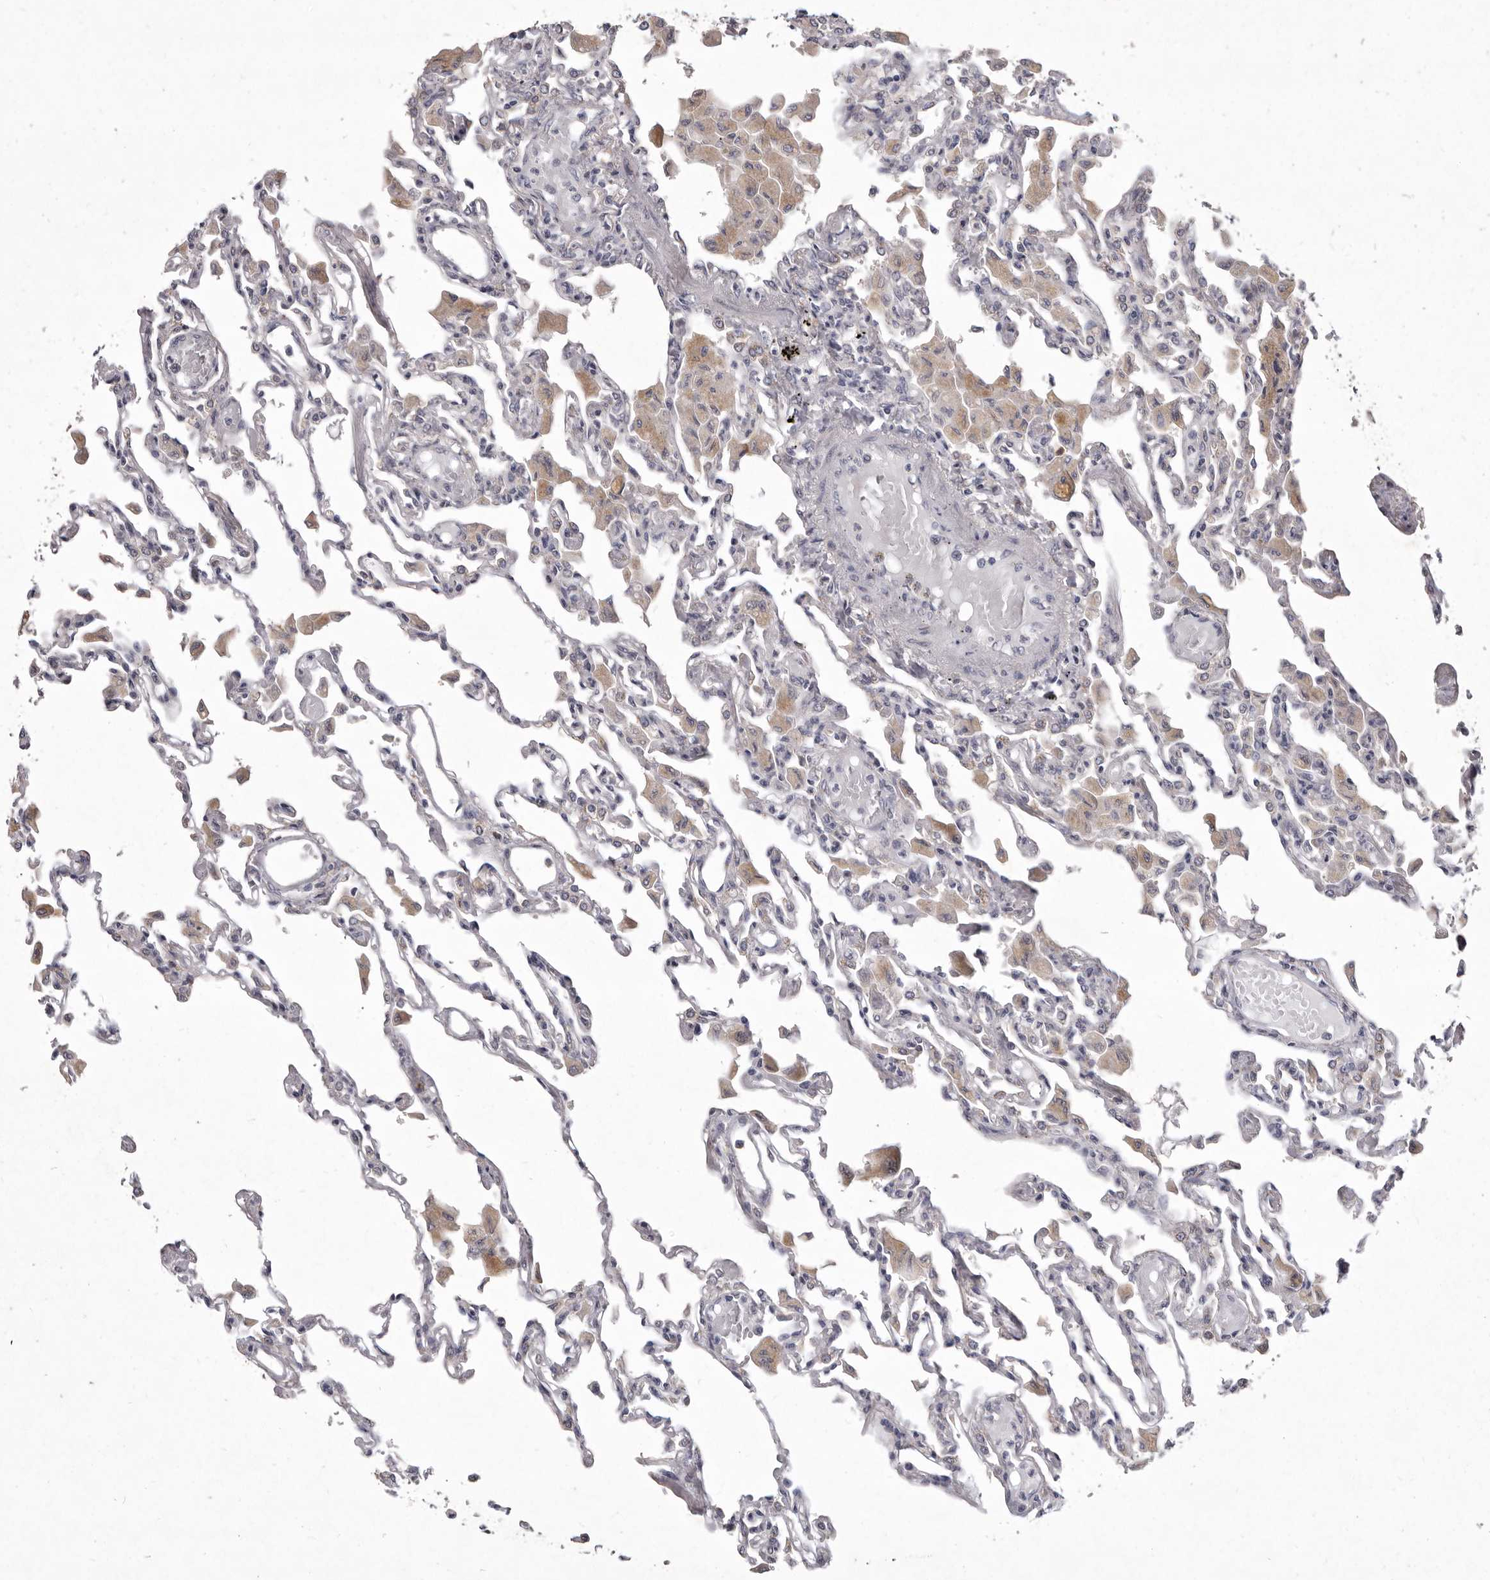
{"staining": {"intensity": "negative", "quantity": "none", "location": "none"}, "tissue": "lung", "cell_type": "Alveolar cells", "image_type": "normal", "snomed": [{"axis": "morphology", "description": "Normal tissue, NOS"}, {"axis": "topography", "description": "Bronchus"}, {"axis": "topography", "description": "Lung"}], "caption": "Lung stained for a protein using immunohistochemistry exhibits no expression alveolar cells.", "gene": "P2RX6", "patient": {"sex": "female", "age": 49}}